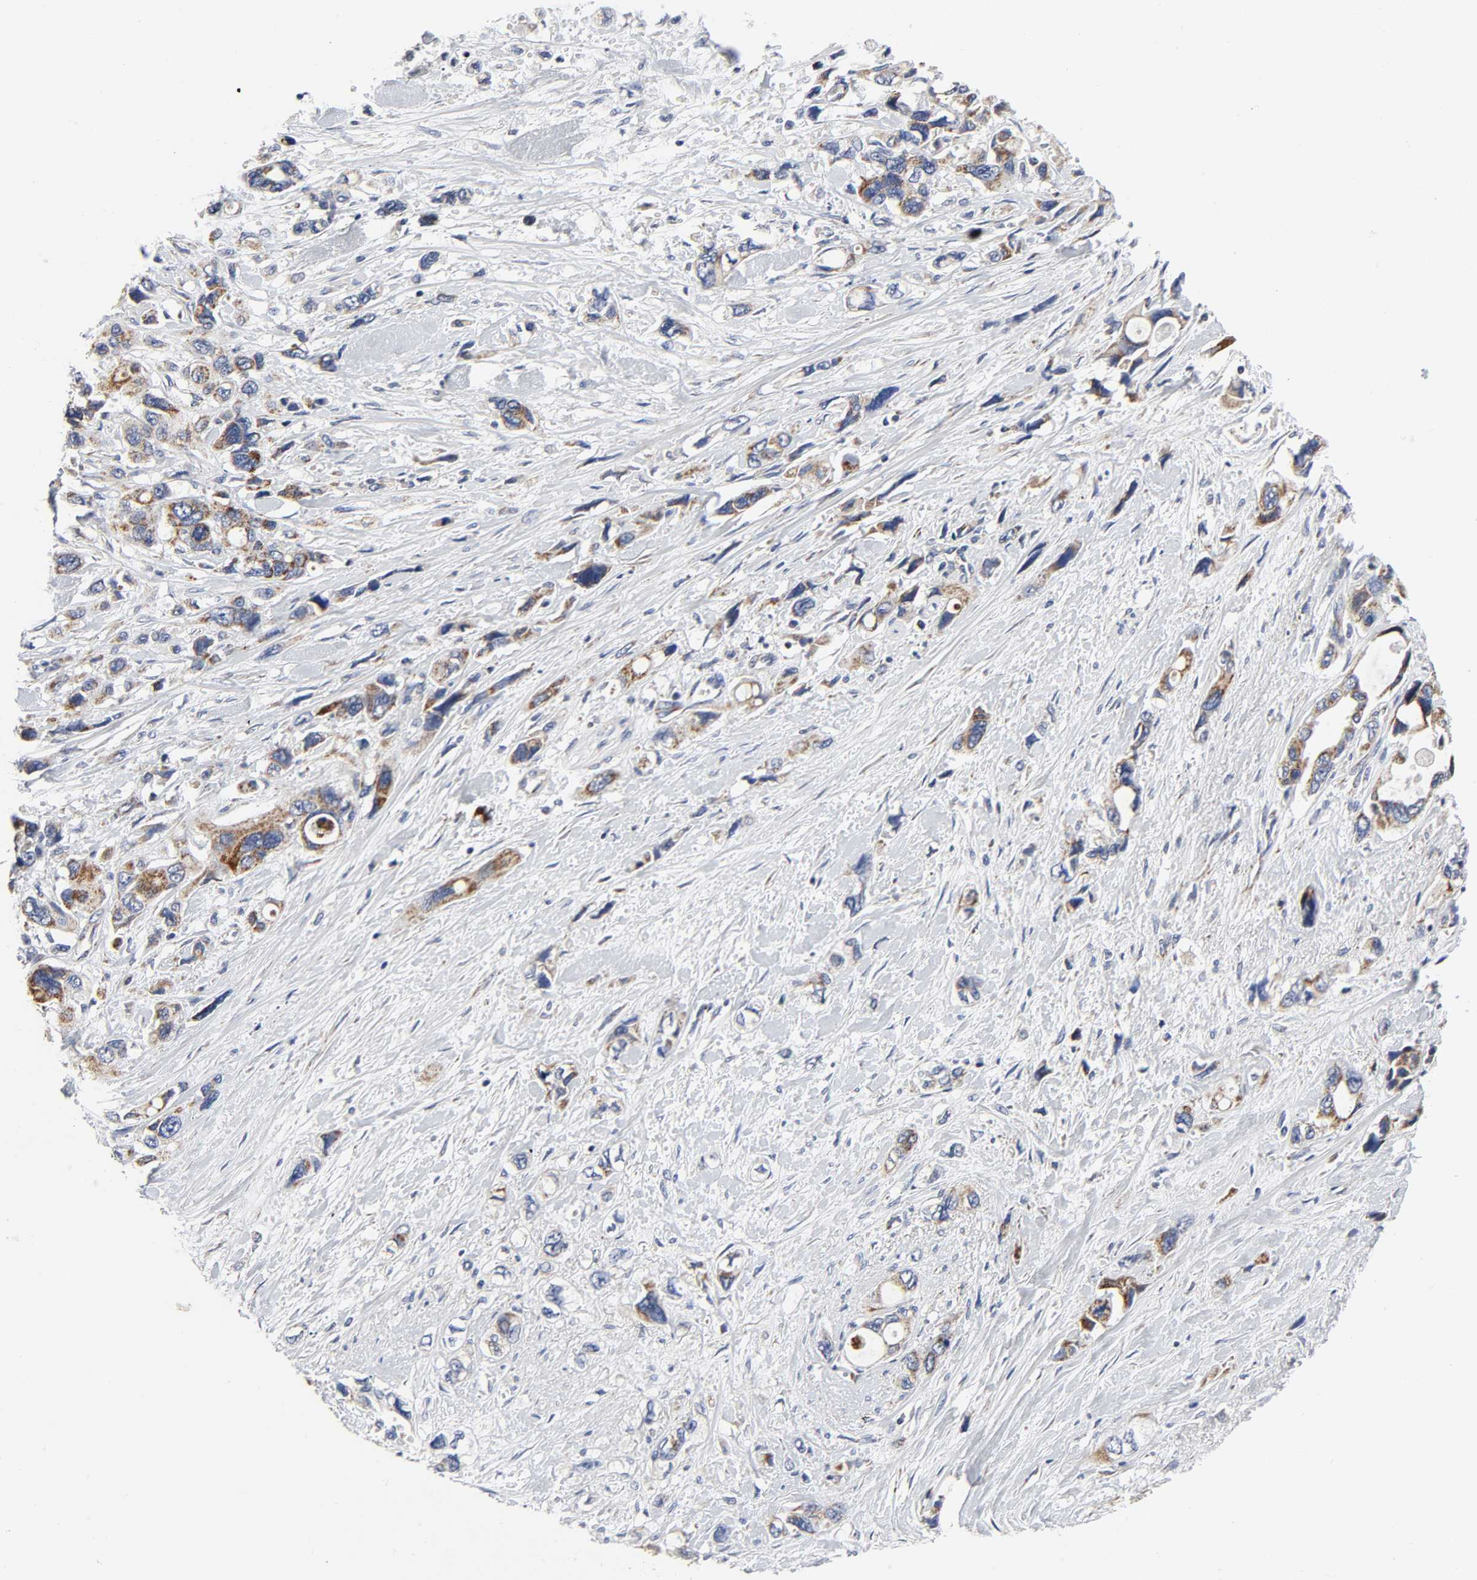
{"staining": {"intensity": "moderate", "quantity": "25%-75%", "location": "cytoplasmic/membranous"}, "tissue": "pancreatic cancer", "cell_type": "Tumor cells", "image_type": "cancer", "snomed": [{"axis": "morphology", "description": "Adenocarcinoma, NOS"}, {"axis": "topography", "description": "Pancreas"}], "caption": "Tumor cells demonstrate medium levels of moderate cytoplasmic/membranous expression in approximately 25%-75% of cells in human pancreatic cancer (adenocarcinoma).", "gene": "AOPEP", "patient": {"sex": "male", "age": 46}}